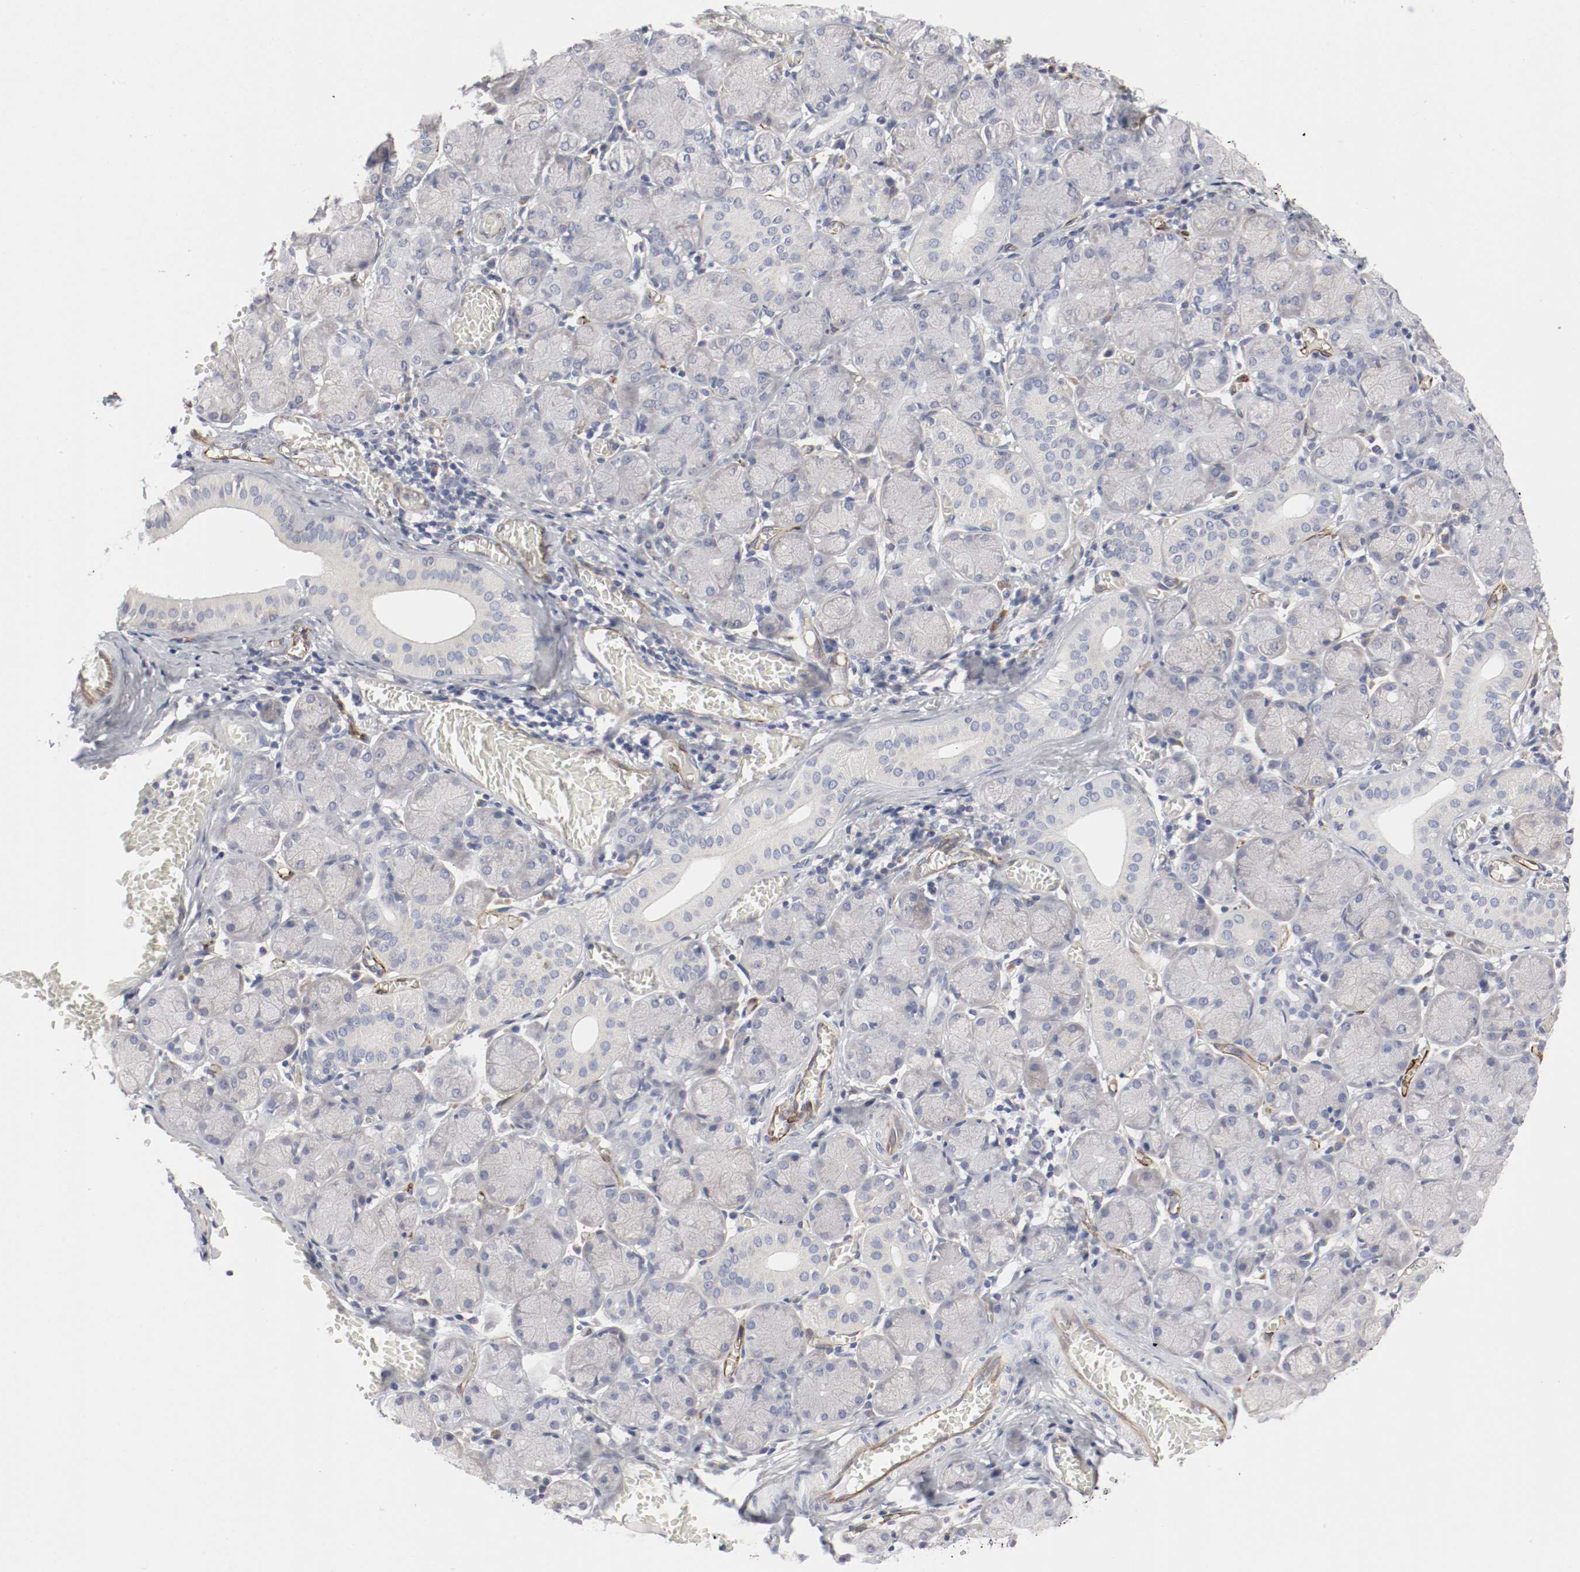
{"staining": {"intensity": "weak", "quantity": "<25%", "location": "cytoplasmic/membranous"}, "tissue": "salivary gland", "cell_type": "Glandular cells", "image_type": "normal", "snomed": [{"axis": "morphology", "description": "Normal tissue, NOS"}, {"axis": "topography", "description": "Salivary gland"}], "caption": "Salivary gland stained for a protein using IHC reveals no staining glandular cells.", "gene": "GIT1", "patient": {"sex": "female", "age": 24}}